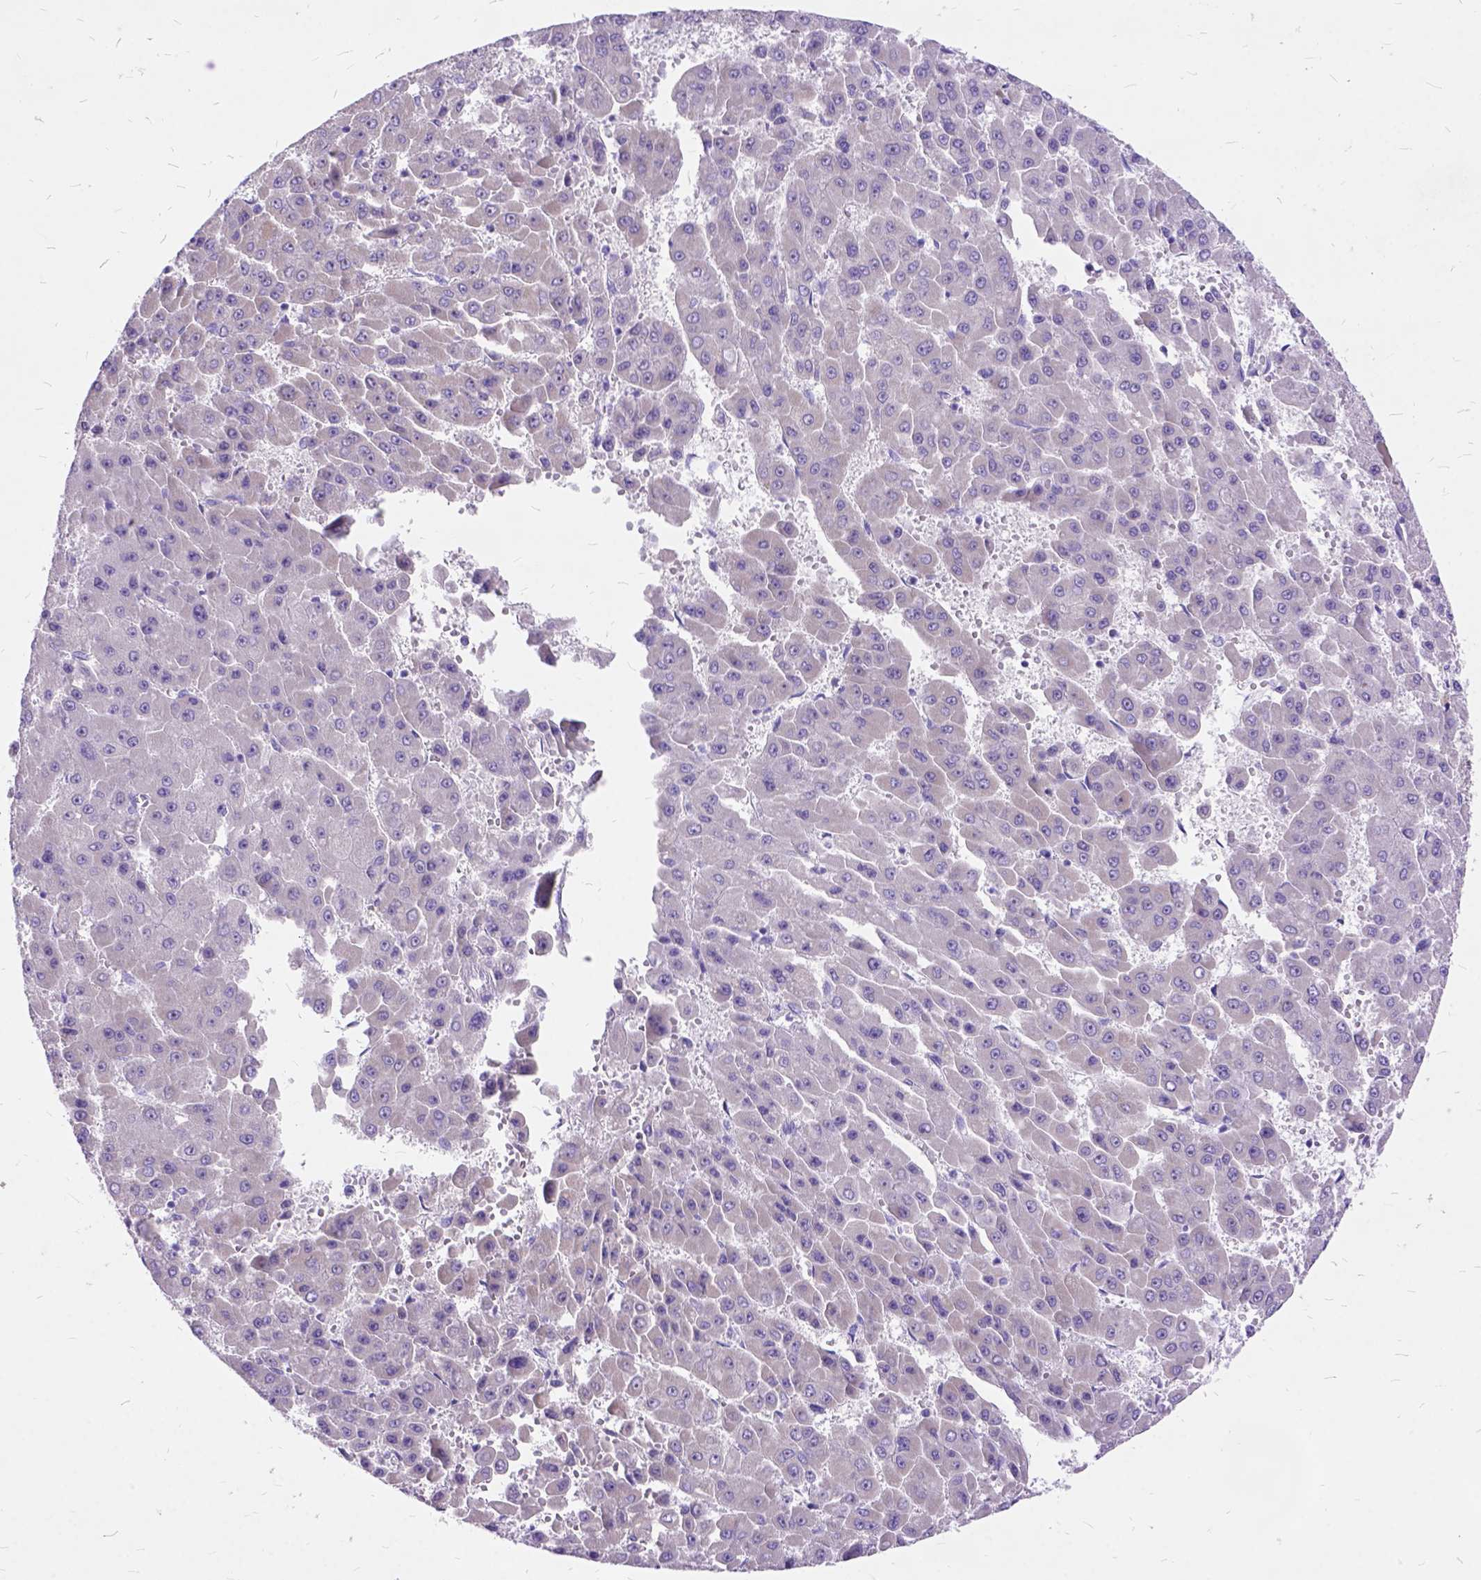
{"staining": {"intensity": "negative", "quantity": "none", "location": "none"}, "tissue": "liver cancer", "cell_type": "Tumor cells", "image_type": "cancer", "snomed": [{"axis": "morphology", "description": "Carcinoma, Hepatocellular, NOS"}, {"axis": "topography", "description": "Liver"}], "caption": "Histopathology image shows no protein staining in tumor cells of liver cancer (hepatocellular carcinoma) tissue.", "gene": "CTAG2", "patient": {"sex": "male", "age": 78}}